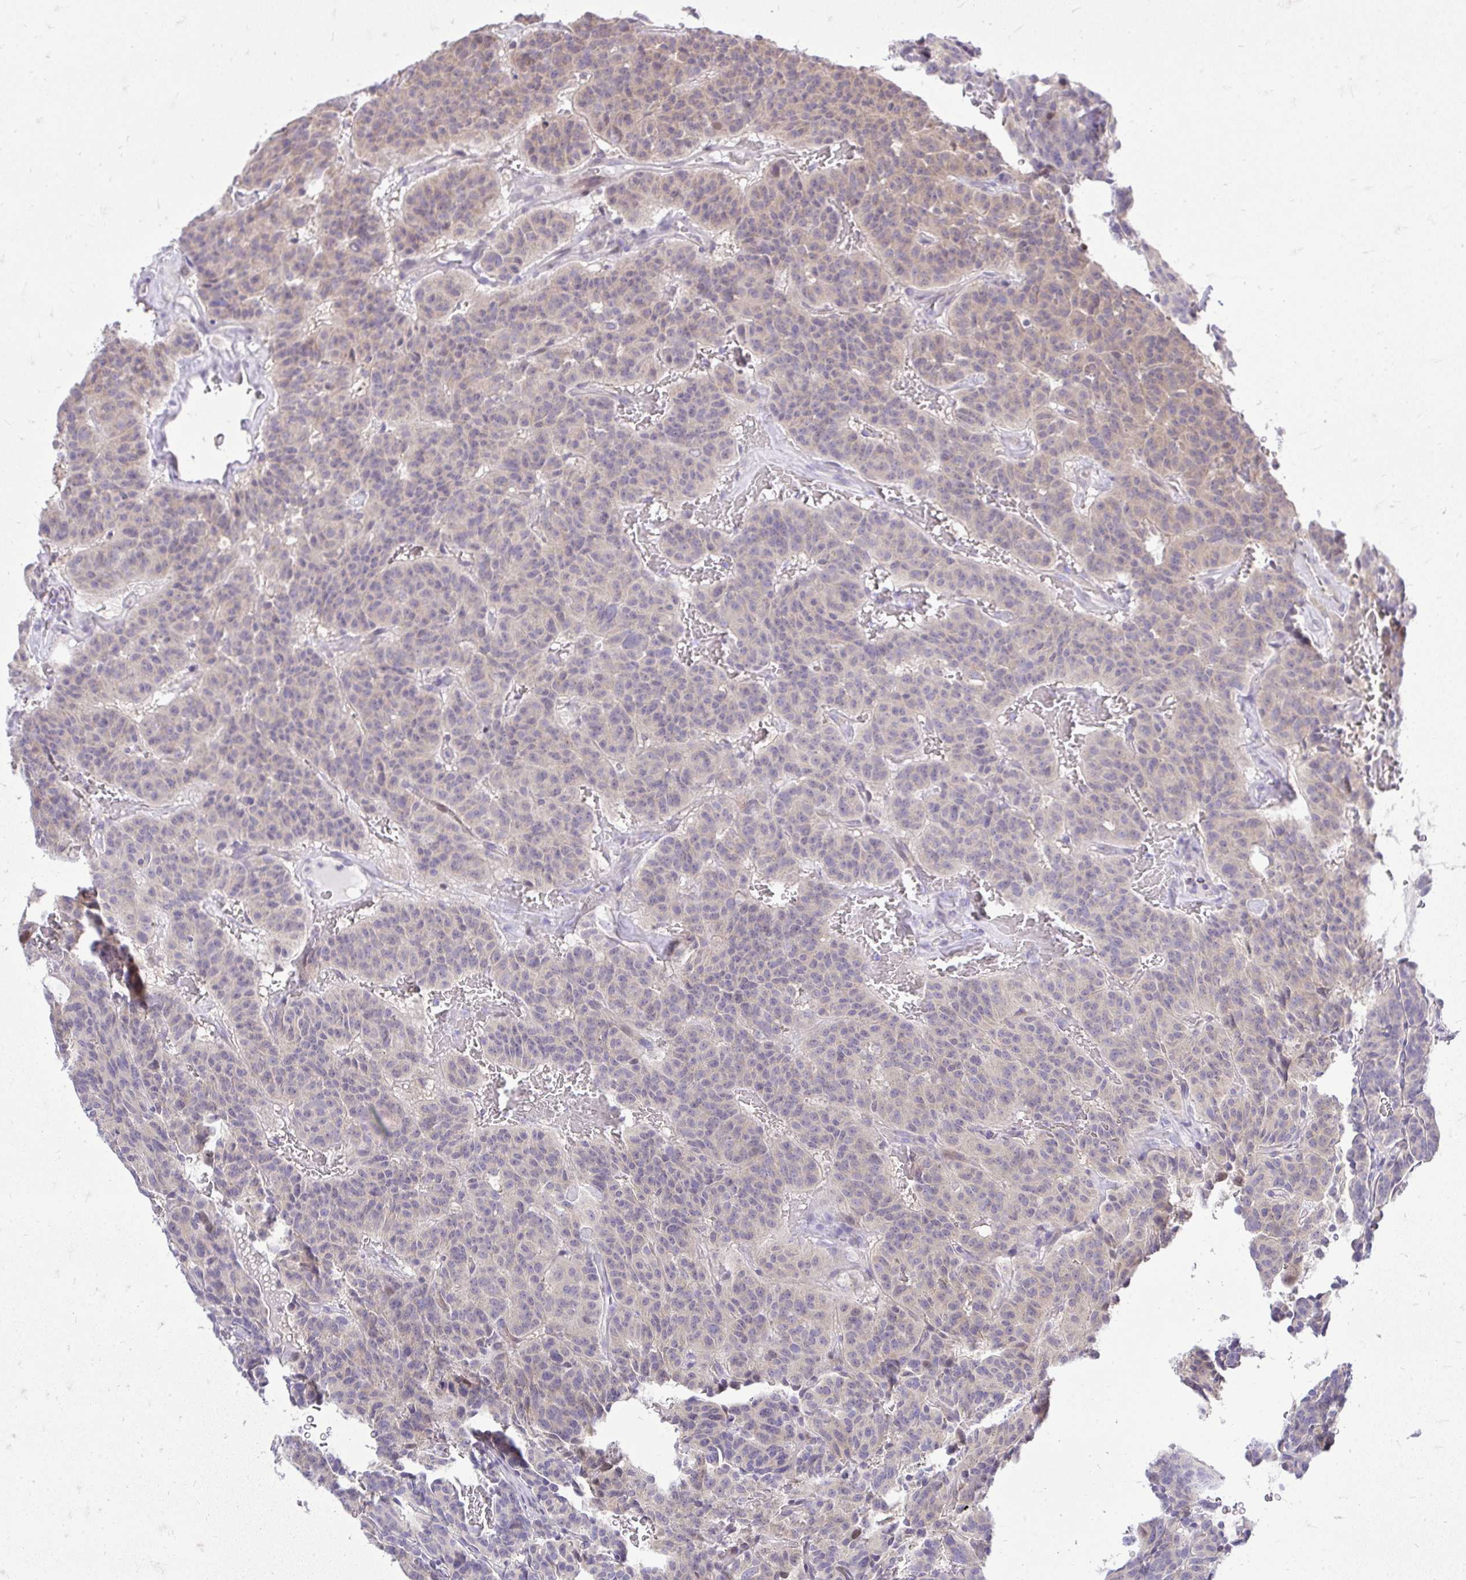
{"staining": {"intensity": "weak", "quantity": "<25%", "location": "cytoplasmic/membranous"}, "tissue": "carcinoid", "cell_type": "Tumor cells", "image_type": "cancer", "snomed": [{"axis": "morphology", "description": "Carcinoid, malignant, NOS"}, {"axis": "topography", "description": "Lung"}], "caption": "Immunohistochemical staining of carcinoid (malignant) shows no significant expression in tumor cells.", "gene": "OR8D1", "patient": {"sex": "female", "age": 61}}